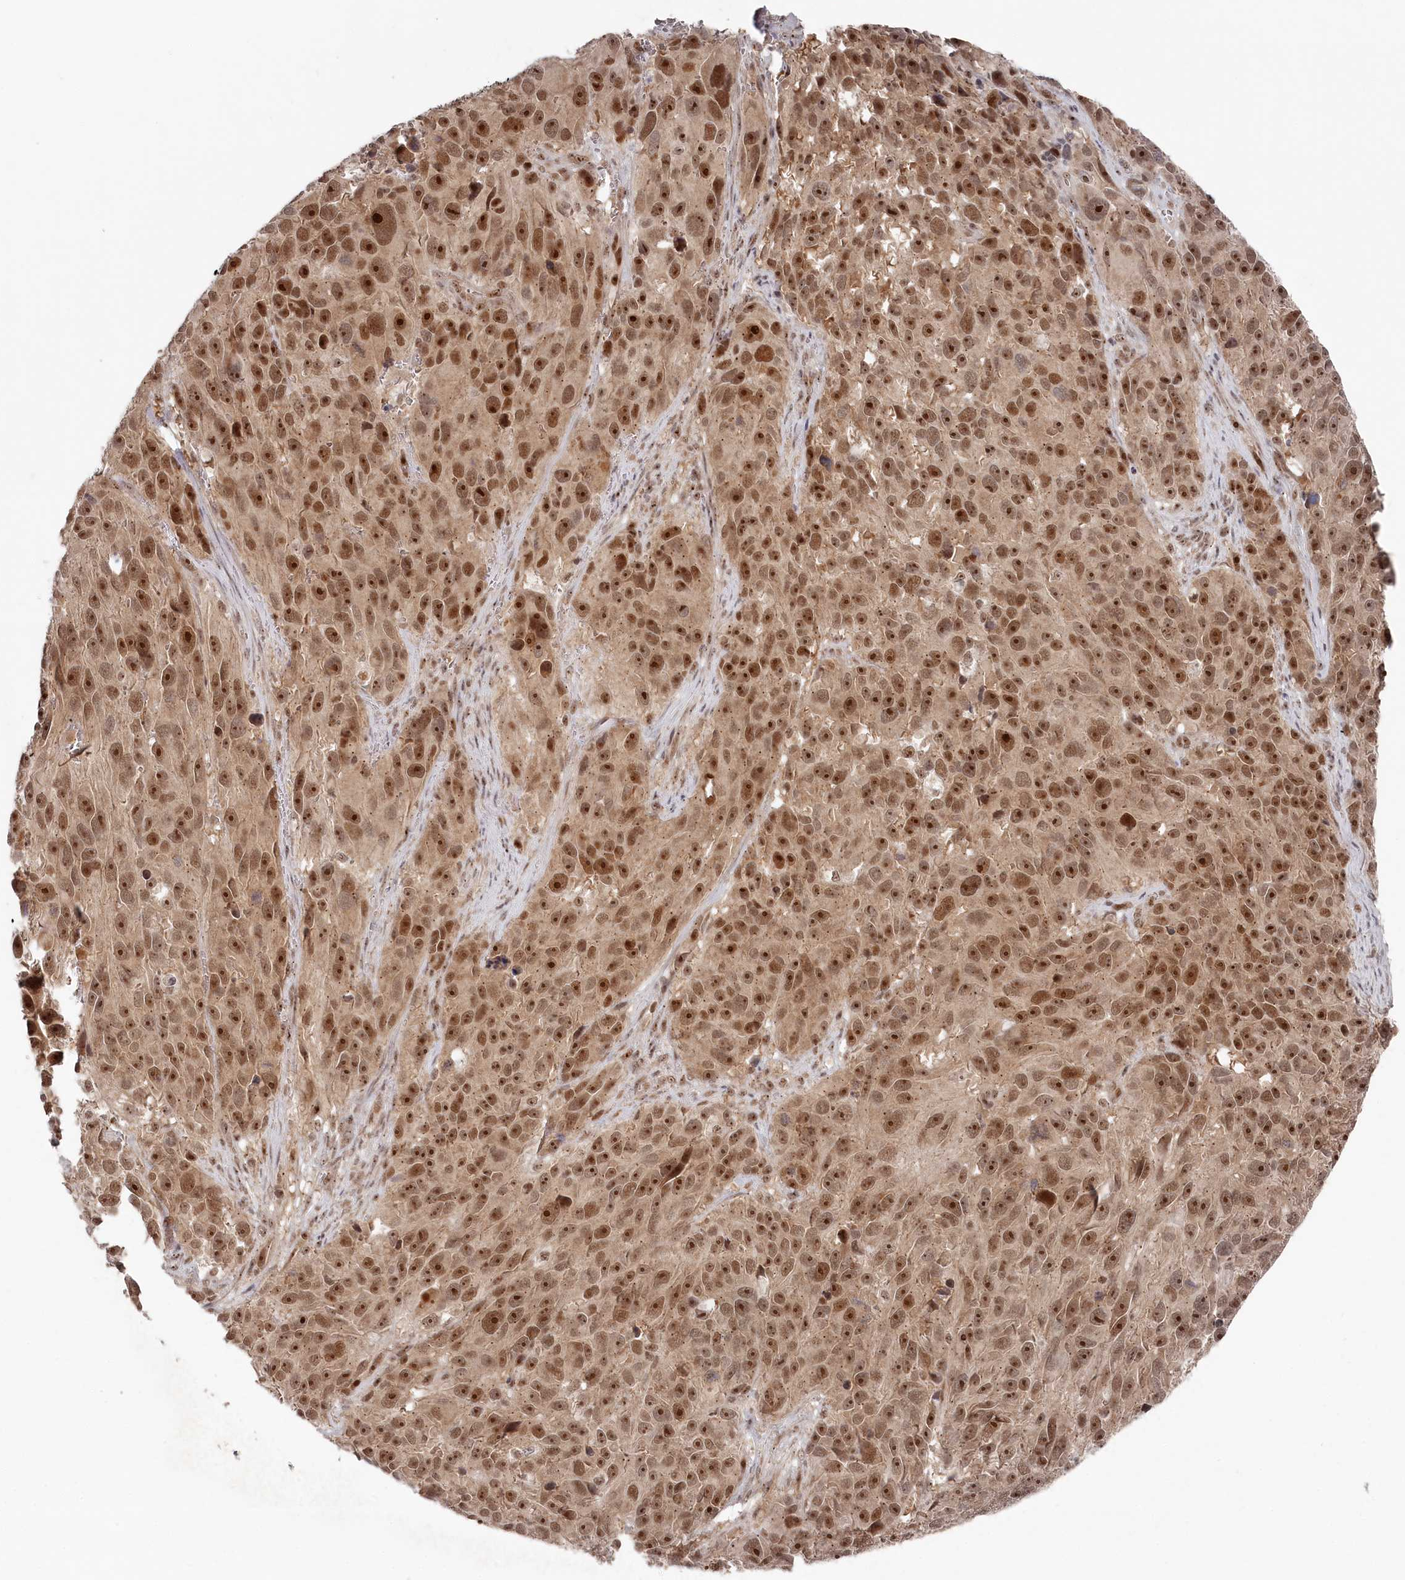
{"staining": {"intensity": "moderate", "quantity": ">75%", "location": "cytoplasmic/membranous,nuclear"}, "tissue": "melanoma", "cell_type": "Tumor cells", "image_type": "cancer", "snomed": [{"axis": "morphology", "description": "Malignant melanoma, NOS"}, {"axis": "topography", "description": "Skin"}], "caption": "About >75% of tumor cells in human melanoma show moderate cytoplasmic/membranous and nuclear protein staining as visualized by brown immunohistochemical staining.", "gene": "EXOSC1", "patient": {"sex": "male", "age": 84}}